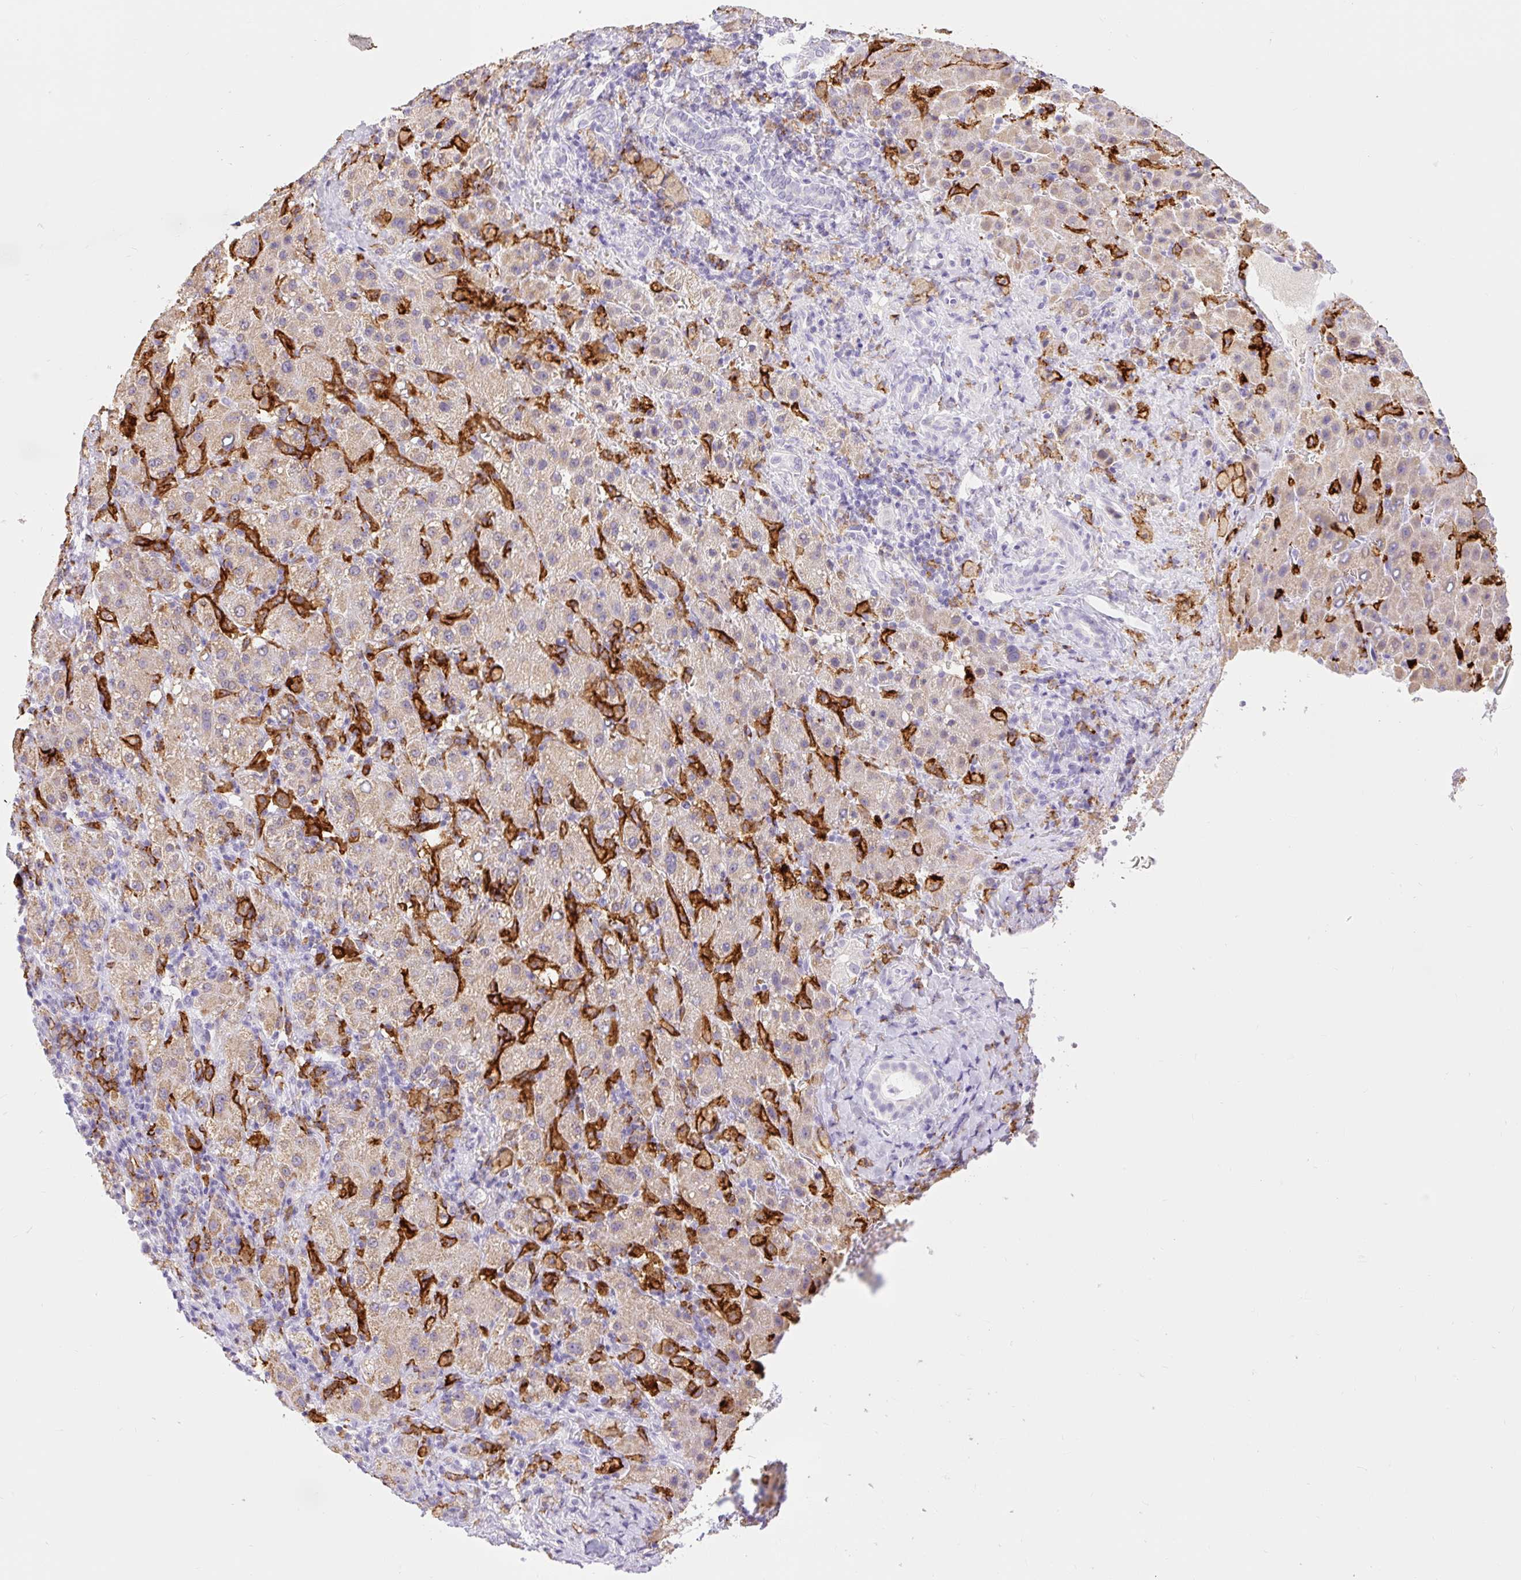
{"staining": {"intensity": "weak", "quantity": ">75%", "location": "cytoplasmic/membranous"}, "tissue": "liver cancer", "cell_type": "Tumor cells", "image_type": "cancer", "snomed": [{"axis": "morphology", "description": "Carcinoma, Hepatocellular, NOS"}, {"axis": "topography", "description": "Liver"}], "caption": "The histopathology image exhibits immunohistochemical staining of hepatocellular carcinoma (liver). There is weak cytoplasmic/membranous staining is seen in about >75% of tumor cells.", "gene": "SIGLEC1", "patient": {"sex": "female", "age": 58}}